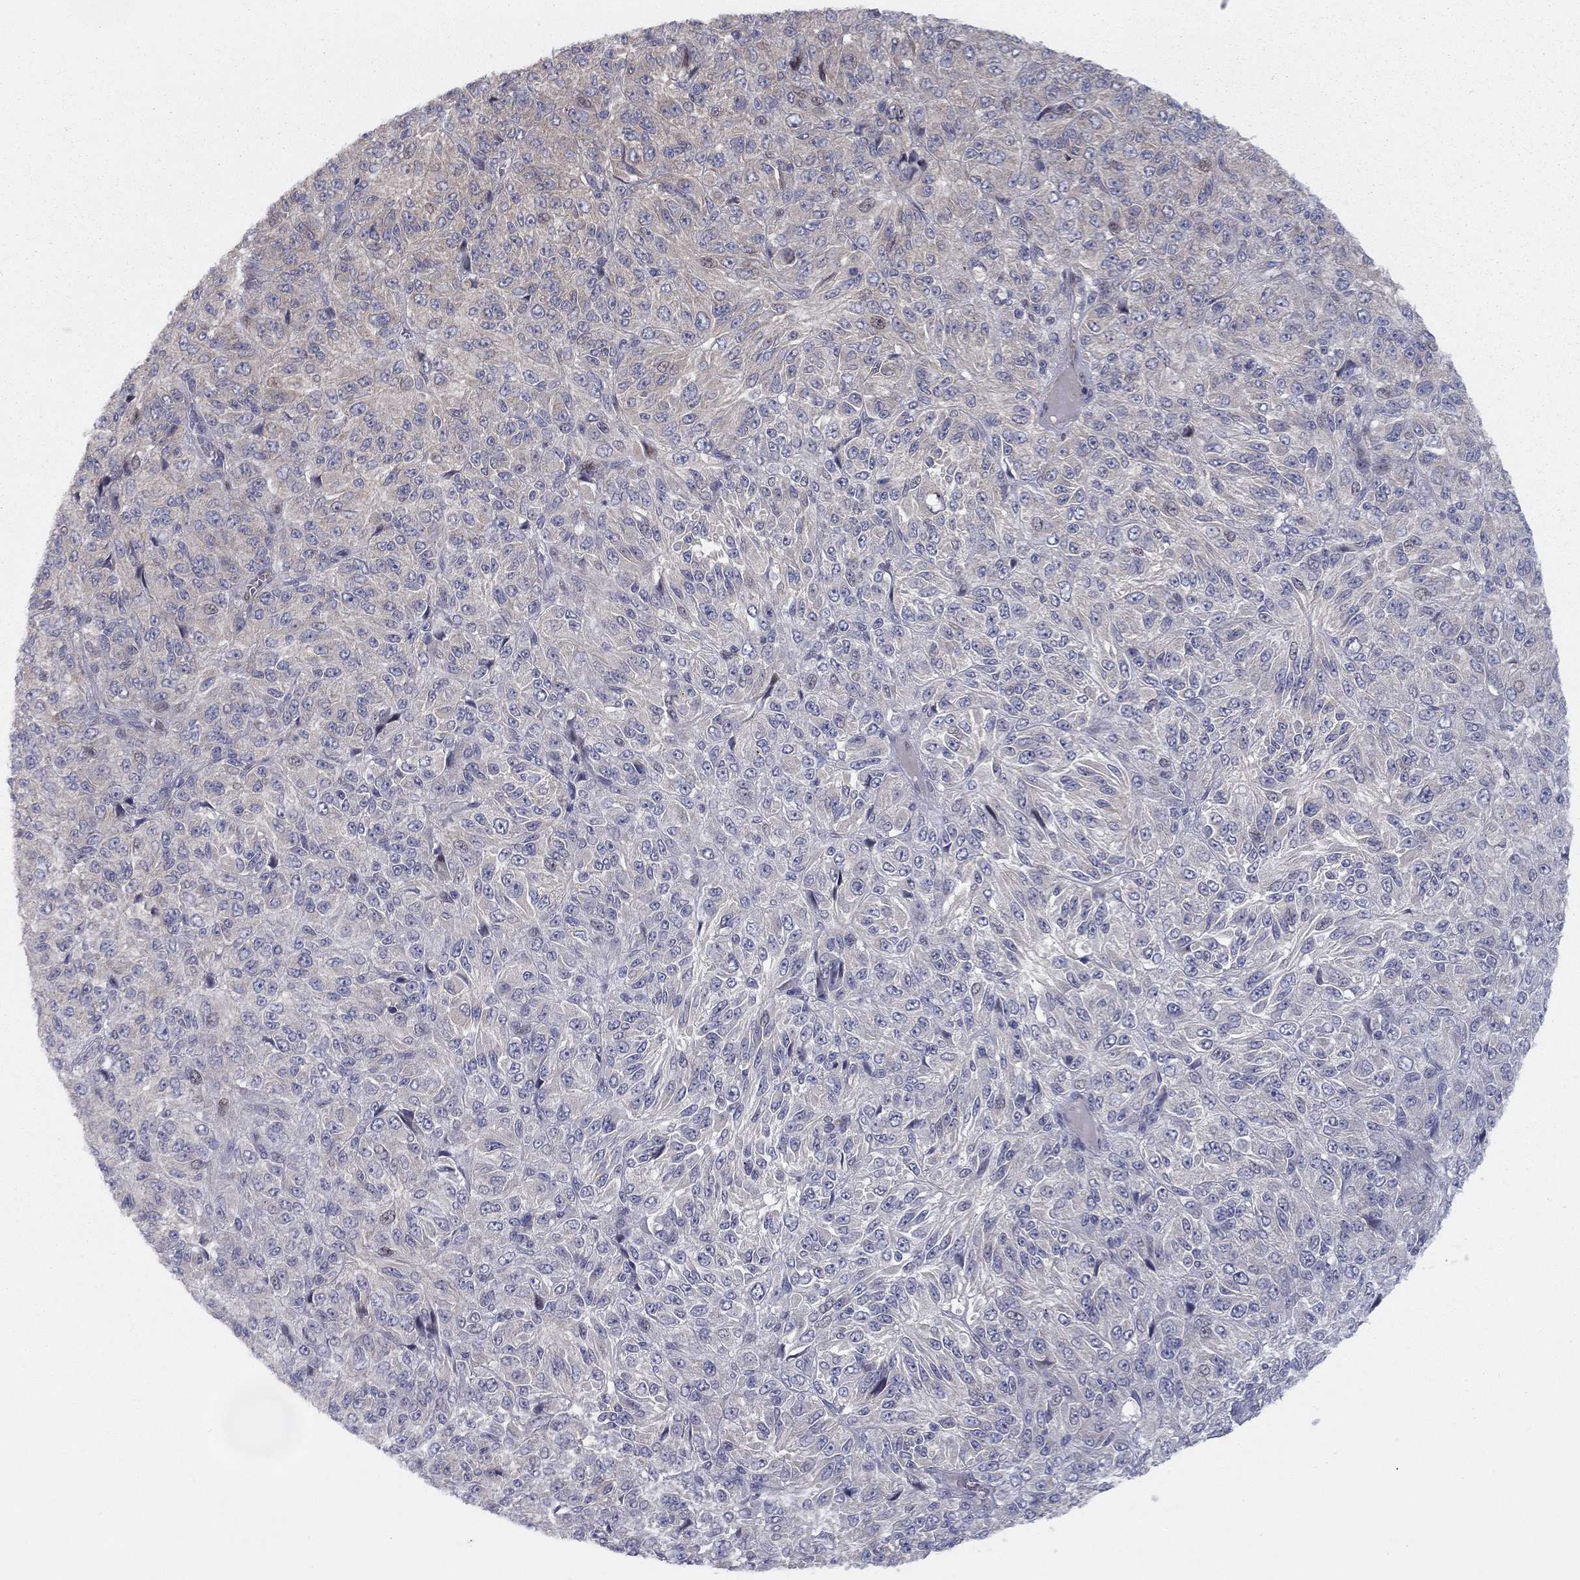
{"staining": {"intensity": "negative", "quantity": "none", "location": "none"}, "tissue": "melanoma", "cell_type": "Tumor cells", "image_type": "cancer", "snomed": [{"axis": "morphology", "description": "Malignant melanoma, Metastatic site"}, {"axis": "topography", "description": "Brain"}], "caption": "IHC photomicrograph of melanoma stained for a protein (brown), which shows no positivity in tumor cells.", "gene": "DUSP7", "patient": {"sex": "female", "age": 56}}